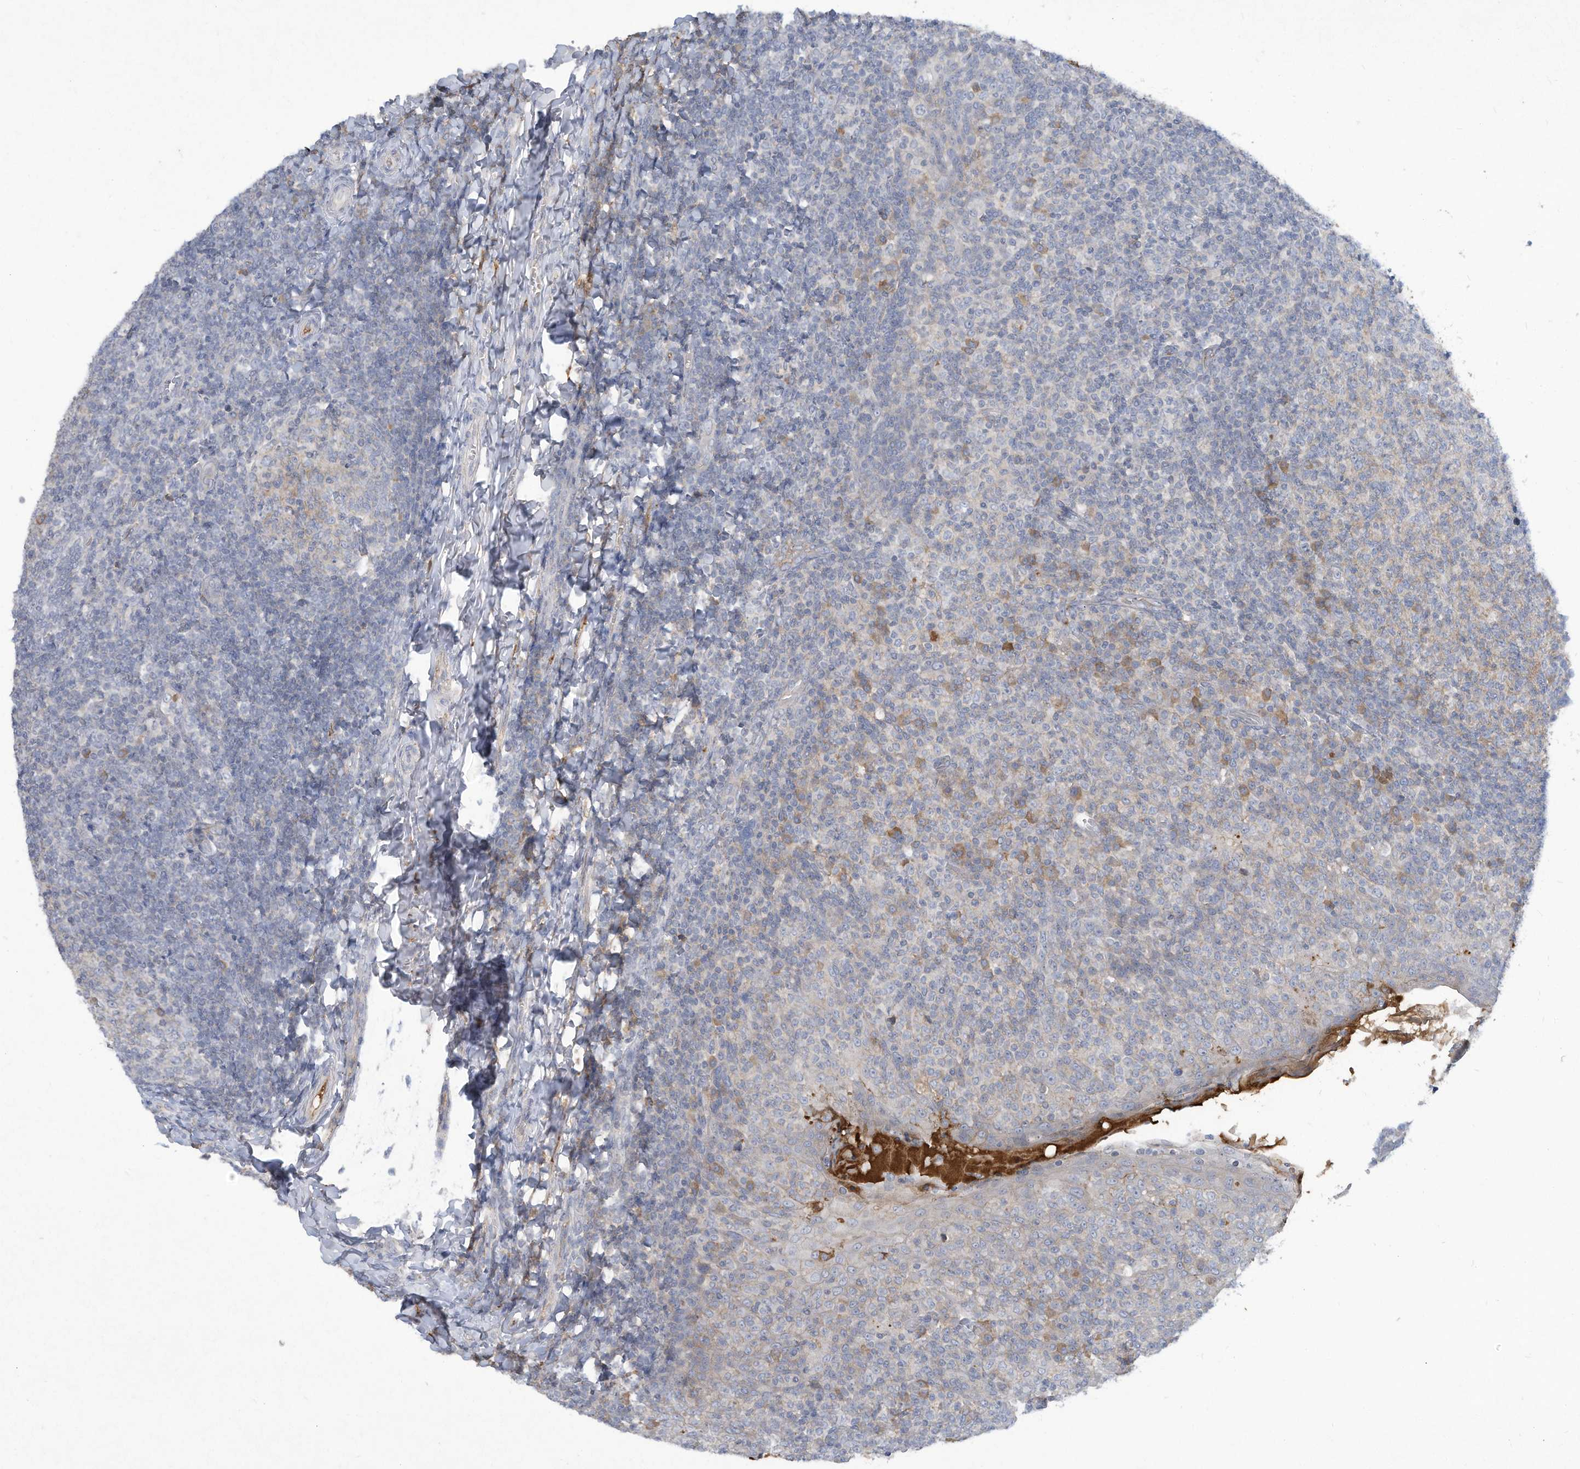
{"staining": {"intensity": "negative", "quantity": "none", "location": "none"}, "tissue": "tonsil", "cell_type": "Germinal center cells", "image_type": "normal", "snomed": [{"axis": "morphology", "description": "Normal tissue, NOS"}, {"axis": "topography", "description": "Tonsil"}], "caption": "The photomicrograph shows no significant positivity in germinal center cells of tonsil. (Brightfield microscopy of DAB (3,3'-diaminobenzidine) IHC at high magnification).", "gene": "HAS3", "patient": {"sex": "female", "age": 19}}